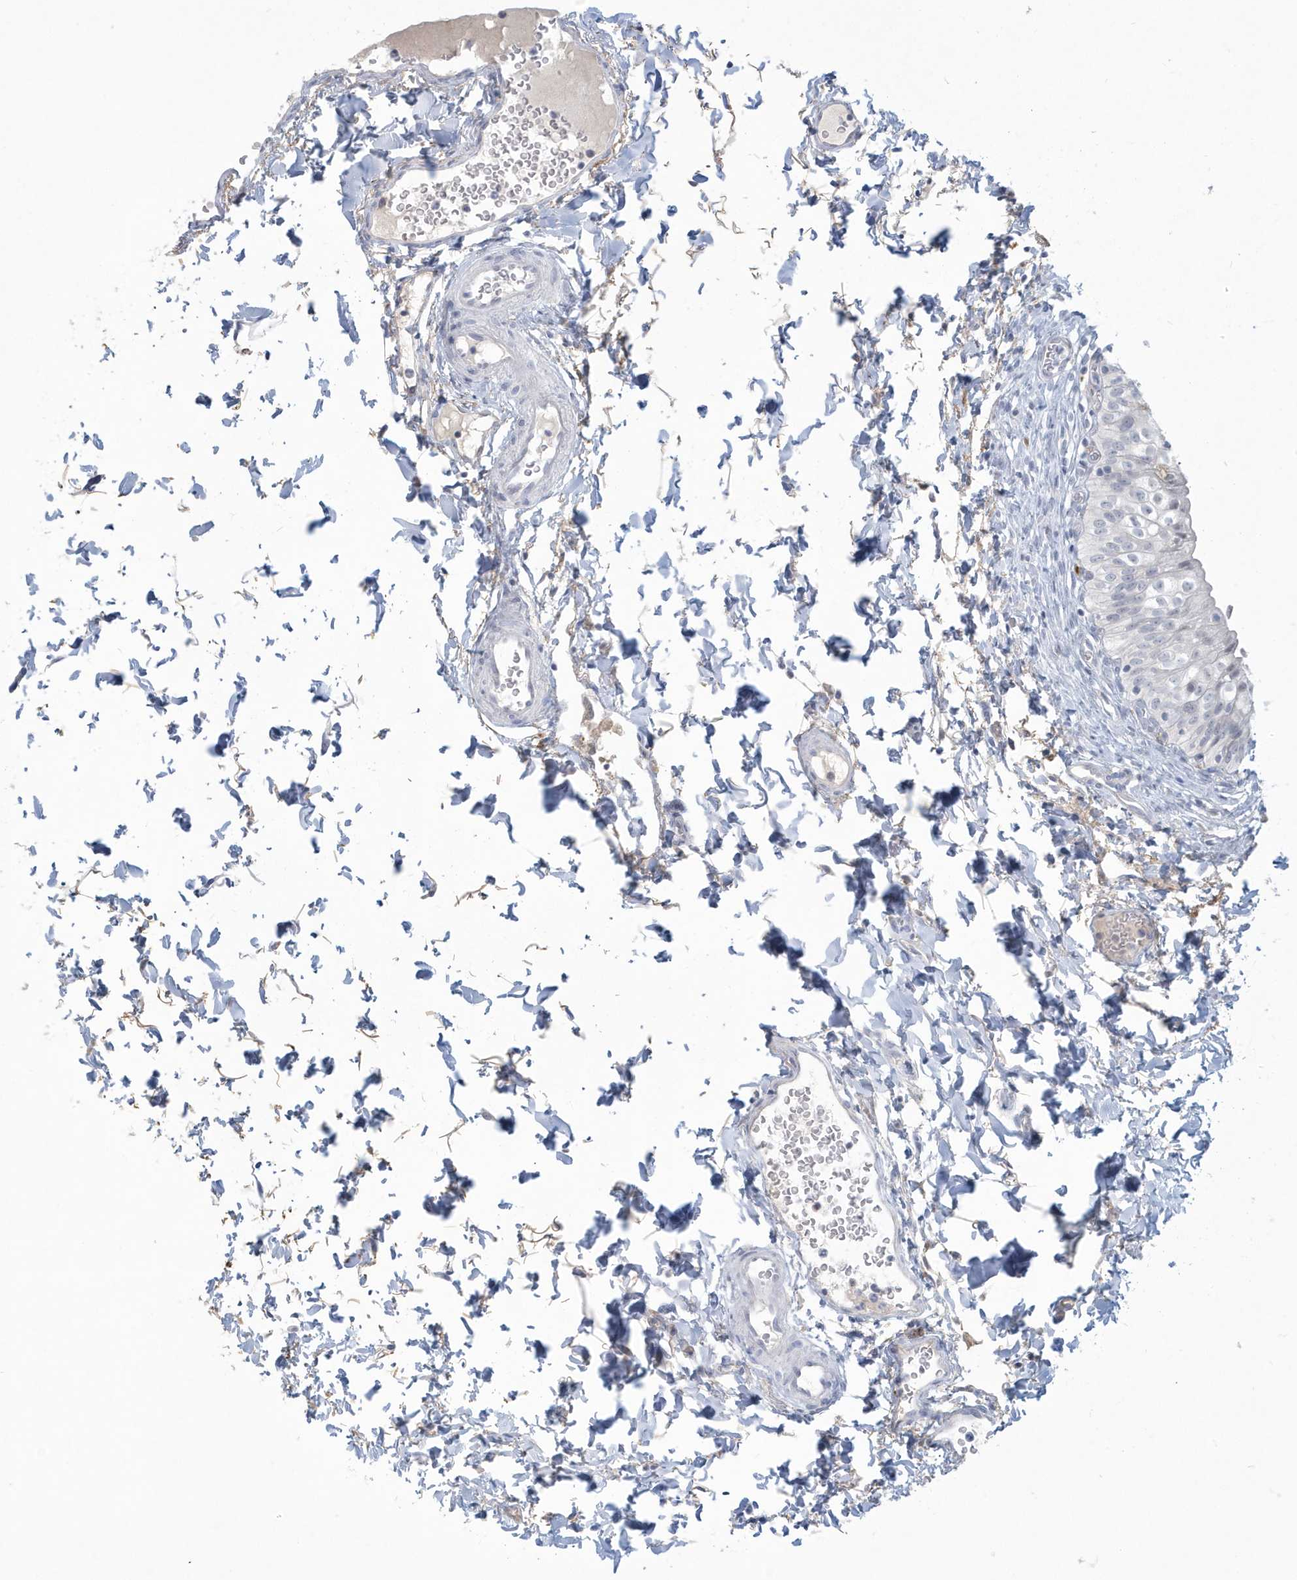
{"staining": {"intensity": "moderate", "quantity": "<25%", "location": "nuclear"}, "tissue": "urinary bladder", "cell_type": "Urothelial cells", "image_type": "normal", "snomed": [{"axis": "morphology", "description": "Normal tissue, NOS"}, {"axis": "topography", "description": "Urinary bladder"}], "caption": "Immunohistochemical staining of unremarkable human urinary bladder shows low levels of moderate nuclear expression in approximately <25% of urothelial cells.", "gene": "HERC6", "patient": {"sex": "male", "age": 55}}